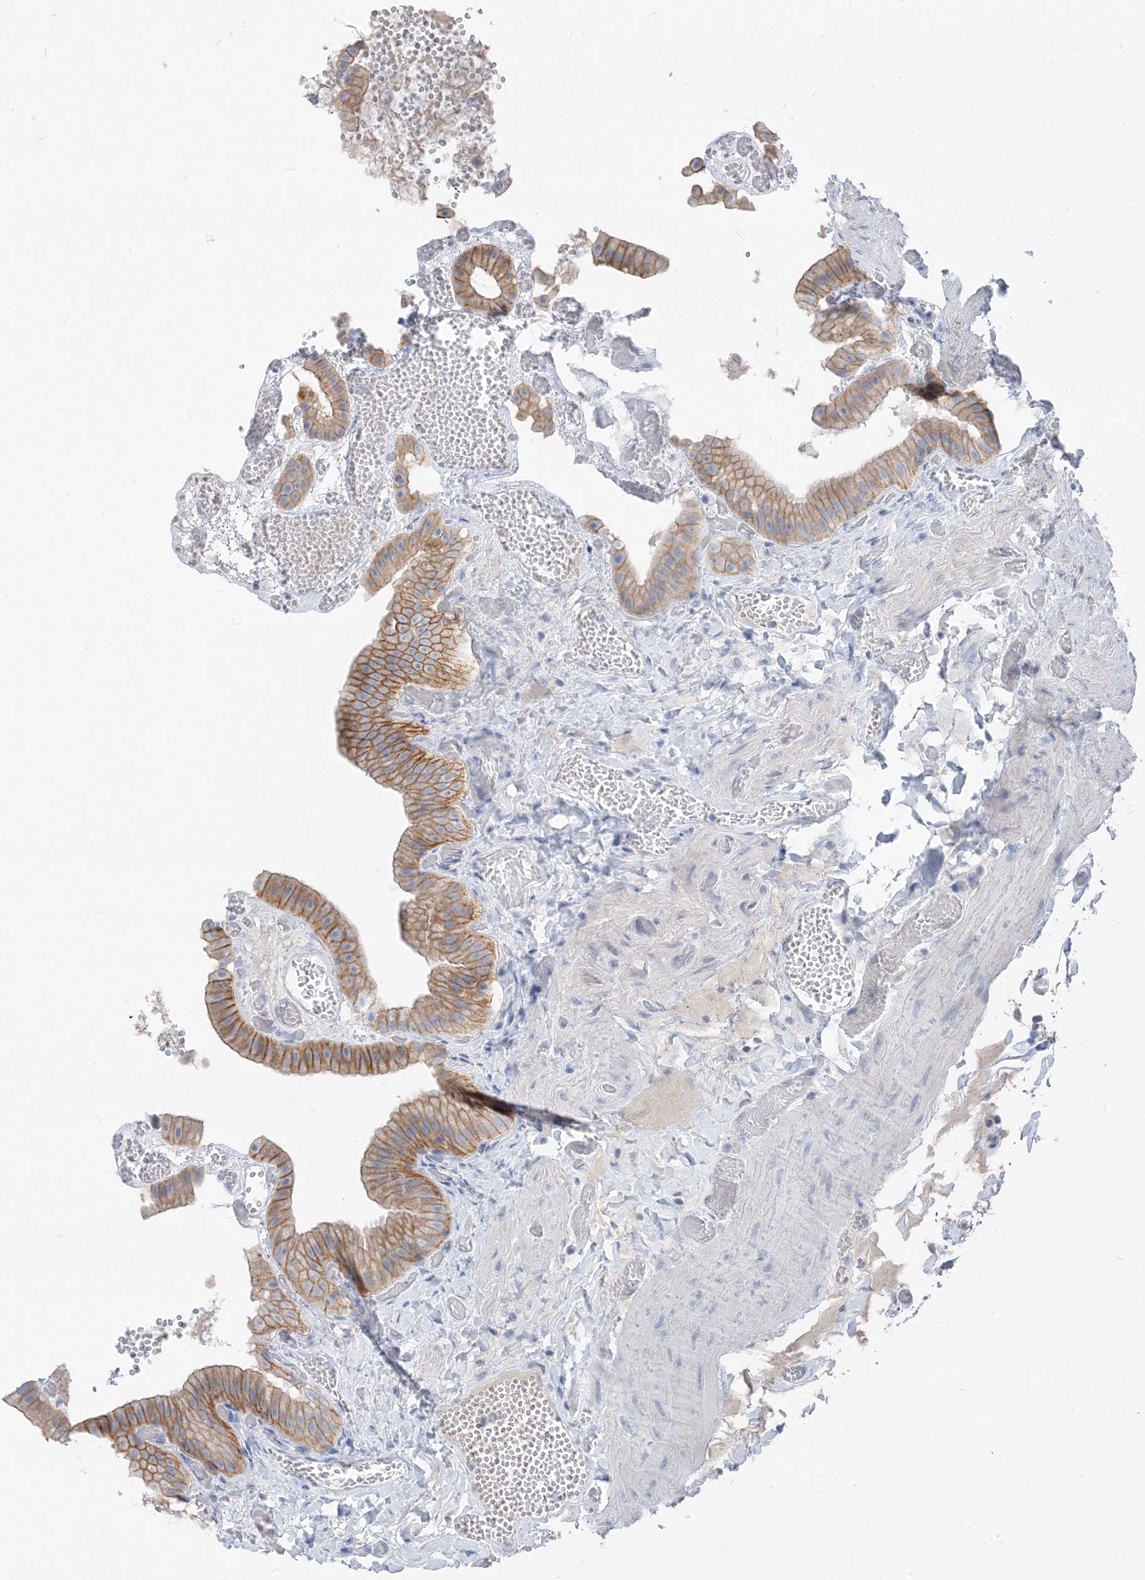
{"staining": {"intensity": "moderate", "quantity": "25%-75%", "location": "cytoplasmic/membranous"}, "tissue": "gallbladder", "cell_type": "Glandular cells", "image_type": "normal", "snomed": [{"axis": "morphology", "description": "Normal tissue, NOS"}, {"axis": "topography", "description": "Gallbladder"}], "caption": "Benign gallbladder was stained to show a protein in brown. There is medium levels of moderate cytoplasmic/membranous staining in about 25%-75% of glandular cells.", "gene": "NCOA7", "patient": {"sex": "female", "age": 64}}